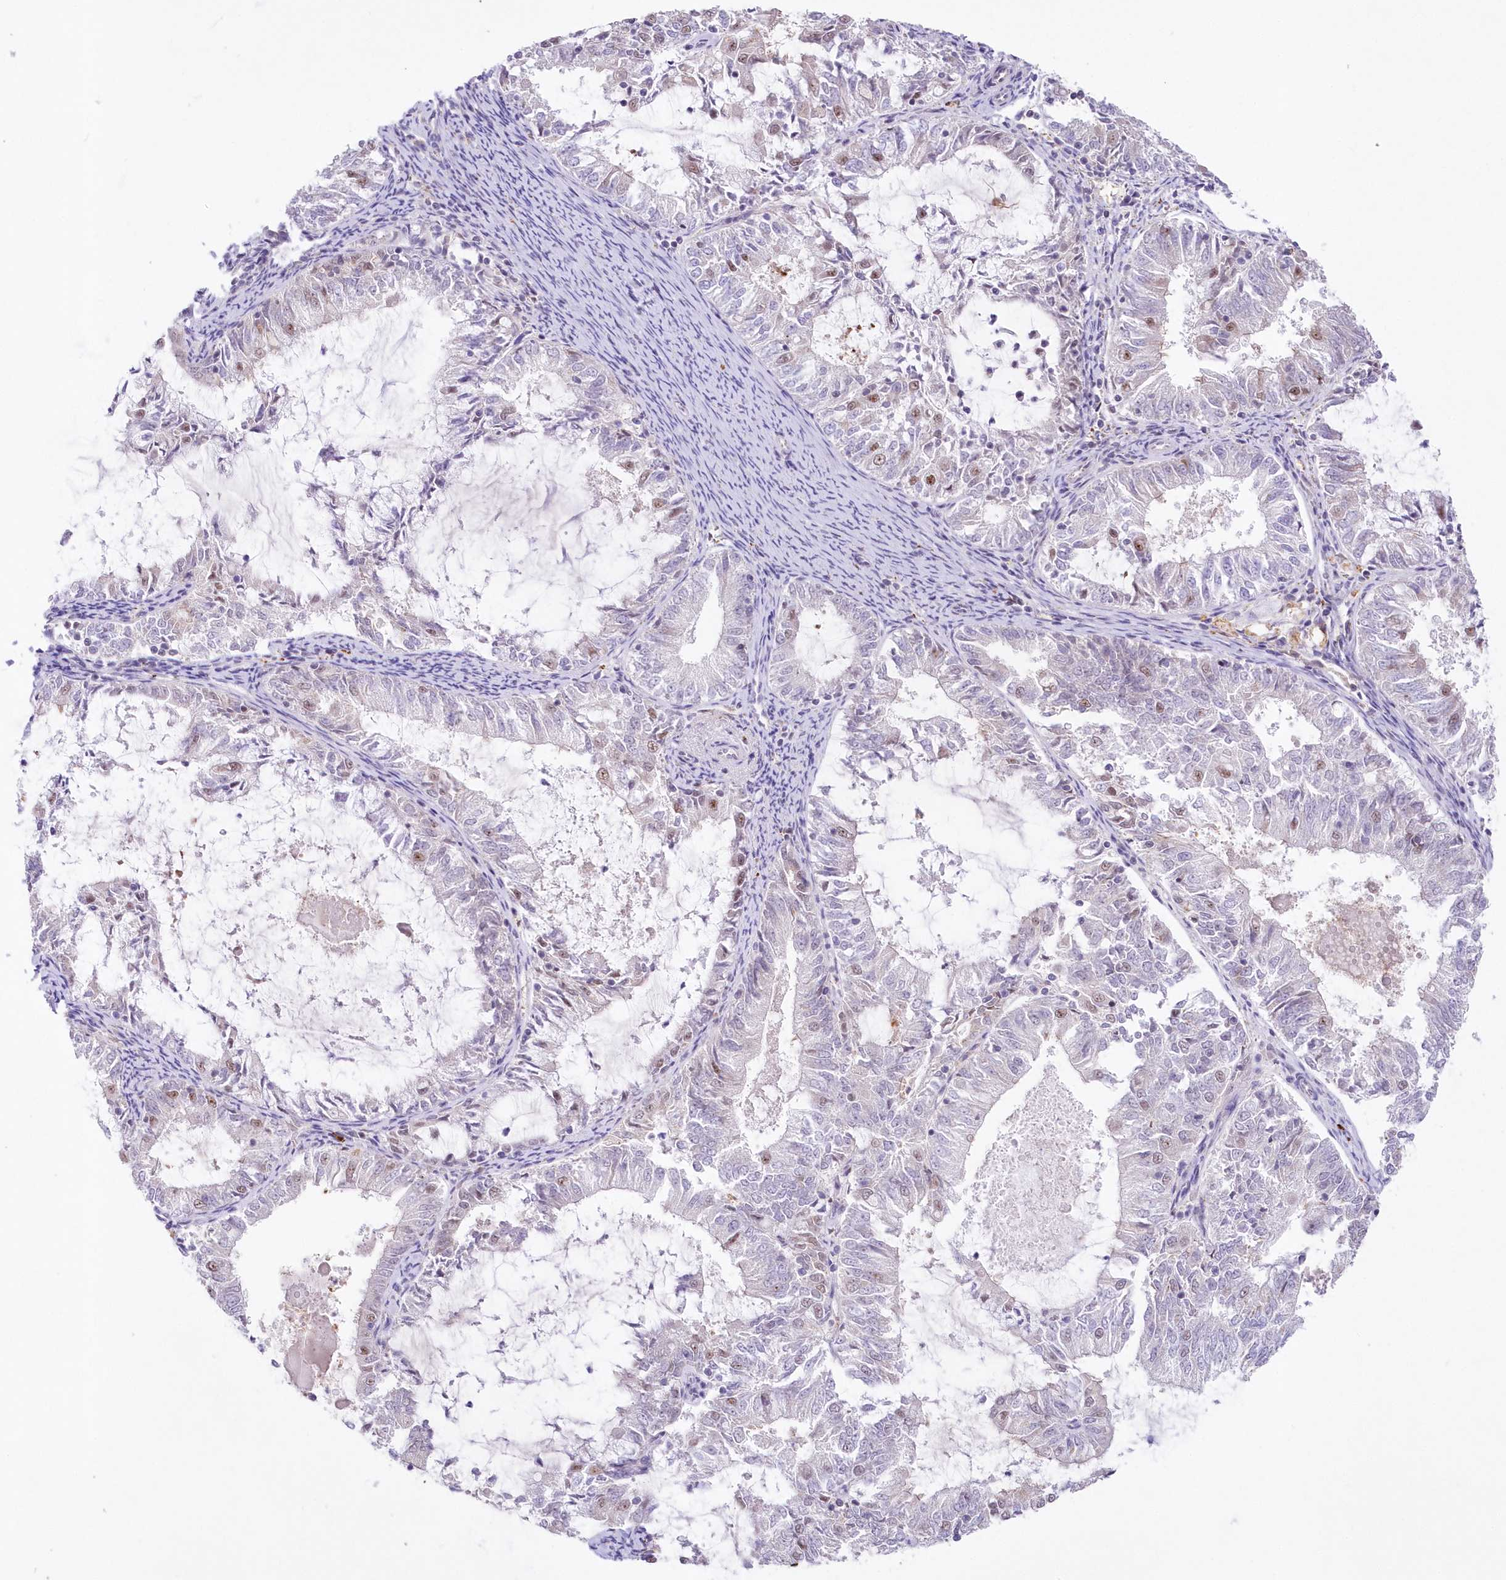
{"staining": {"intensity": "weak", "quantity": "<25%", "location": "nuclear"}, "tissue": "endometrial cancer", "cell_type": "Tumor cells", "image_type": "cancer", "snomed": [{"axis": "morphology", "description": "Adenocarcinoma, NOS"}, {"axis": "topography", "description": "Endometrium"}], "caption": "A high-resolution micrograph shows immunohistochemistry (IHC) staining of endometrial adenocarcinoma, which shows no significant staining in tumor cells.", "gene": "RBM27", "patient": {"sex": "female", "age": 57}}